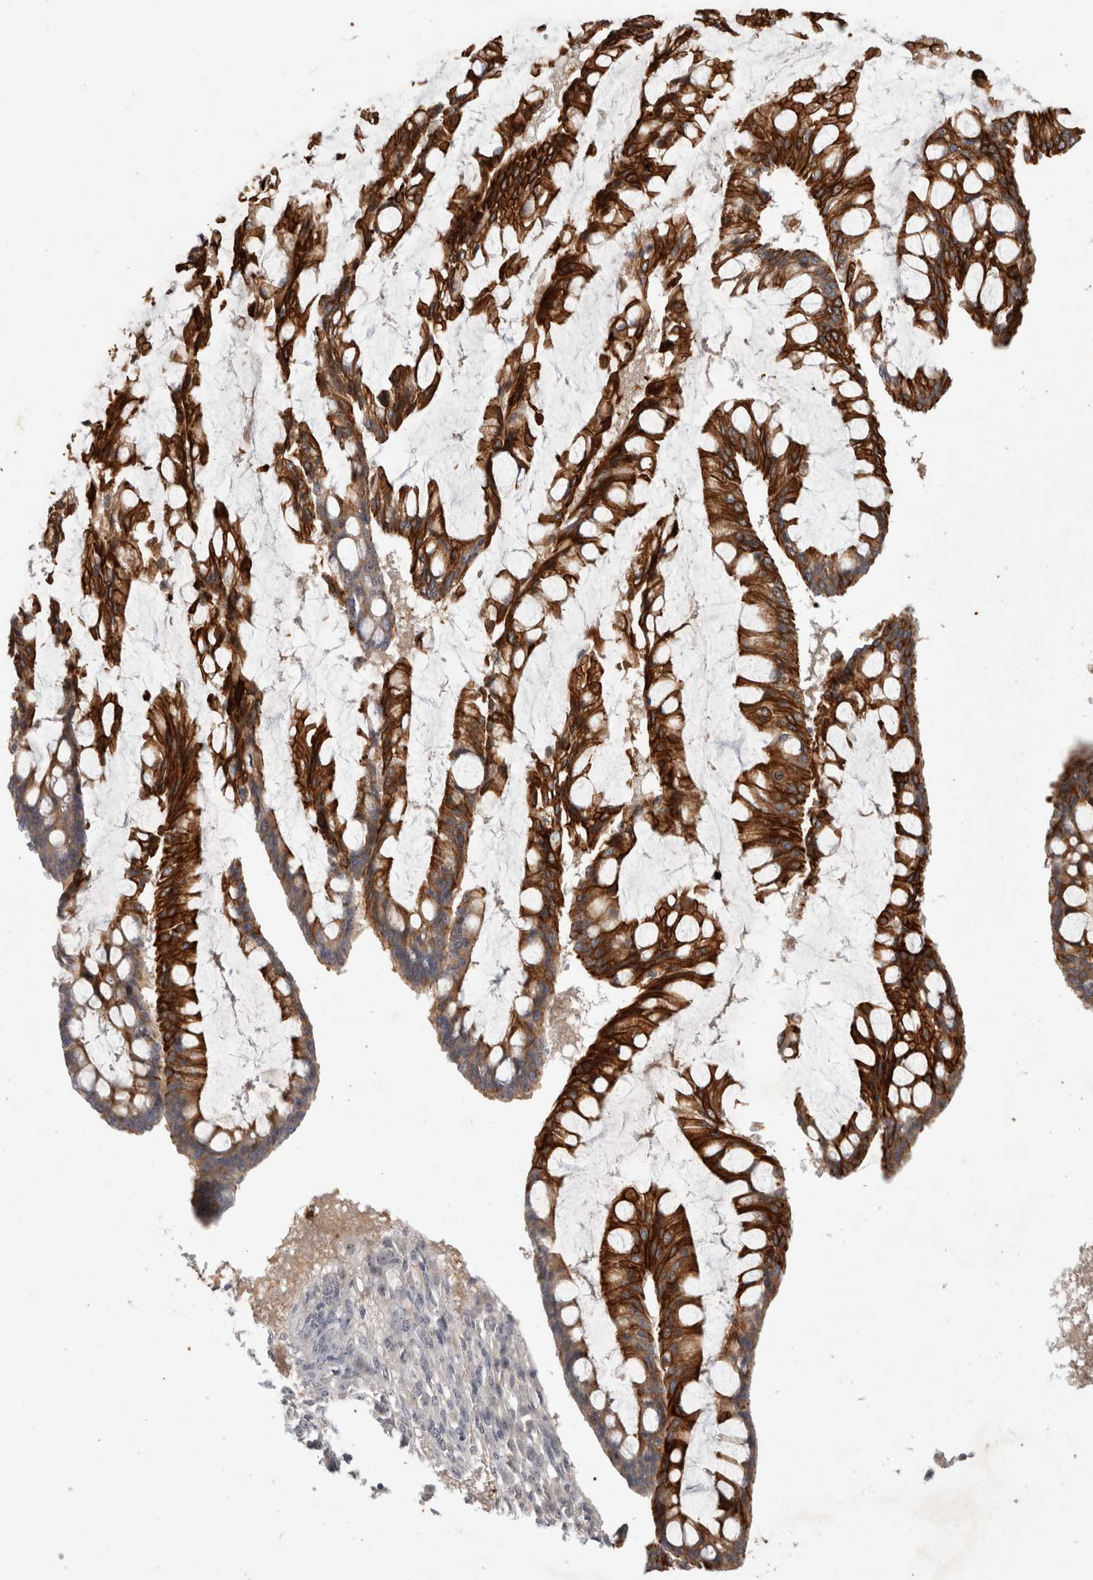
{"staining": {"intensity": "strong", "quantity": ">75%", "location": "cytoplasmic/membranous"}, "tissue": "ovarian cancer", "cell_type": "Tumor cells", "image_type": "cancer", "snomed": [{"axis": "morphology", "description": "Cystadenocarcinoma, mucinous, NOS"}, {"axis": "topography", "description": "Ovary"}], "caption": "A brown stain shows strong cytoplasmic/membranous staining of a protein in human ovarian mucinous cystadenocarcinoma tumor cells.", "gene": "CRISPLD1", "patient": {"sex": "female", "age": 73}}